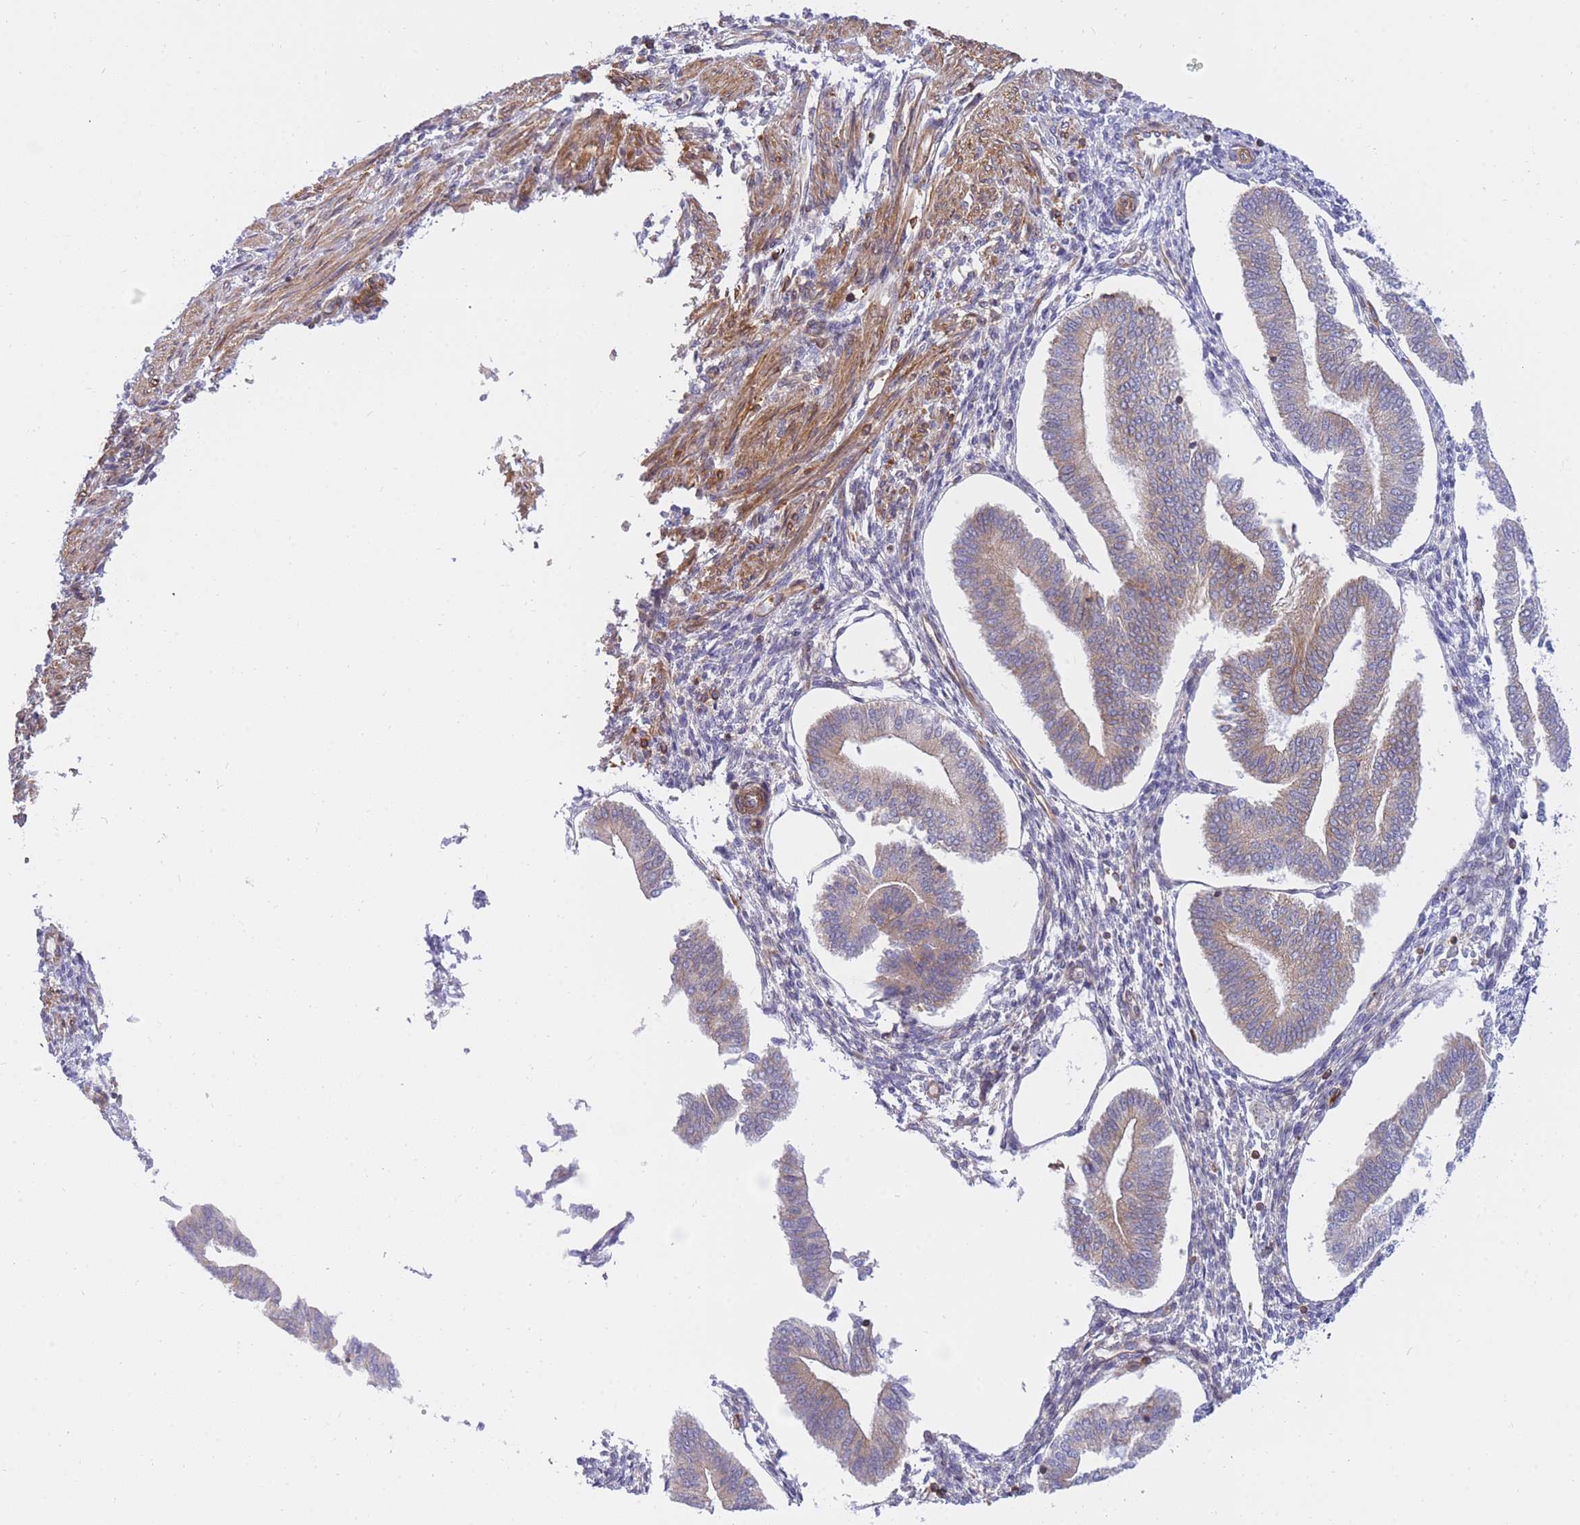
{"staining": {"intensity": "moderate", "quantity": "<25%", "location": "cytoplasmic/membranous"}, "tissue": "endometrium", "cell_type": "Cells in endometrial stroma", "image_type": "normal", "snomed": [{"axis": "morphology", "description": "Normal tissue, NOS"}, {"axis": "topography", "description": "Endometrium"}], "caption": "A low amount of moderate cytoplasmic/membranous positivity is appreciated in about <25% of cells in endometrial stroma in normal endometrium. The protein of interest is shown in brown color, while the nuclei are stained blue.", "gene": "REM1", "patient": {"sex": "female", "age": 34}}